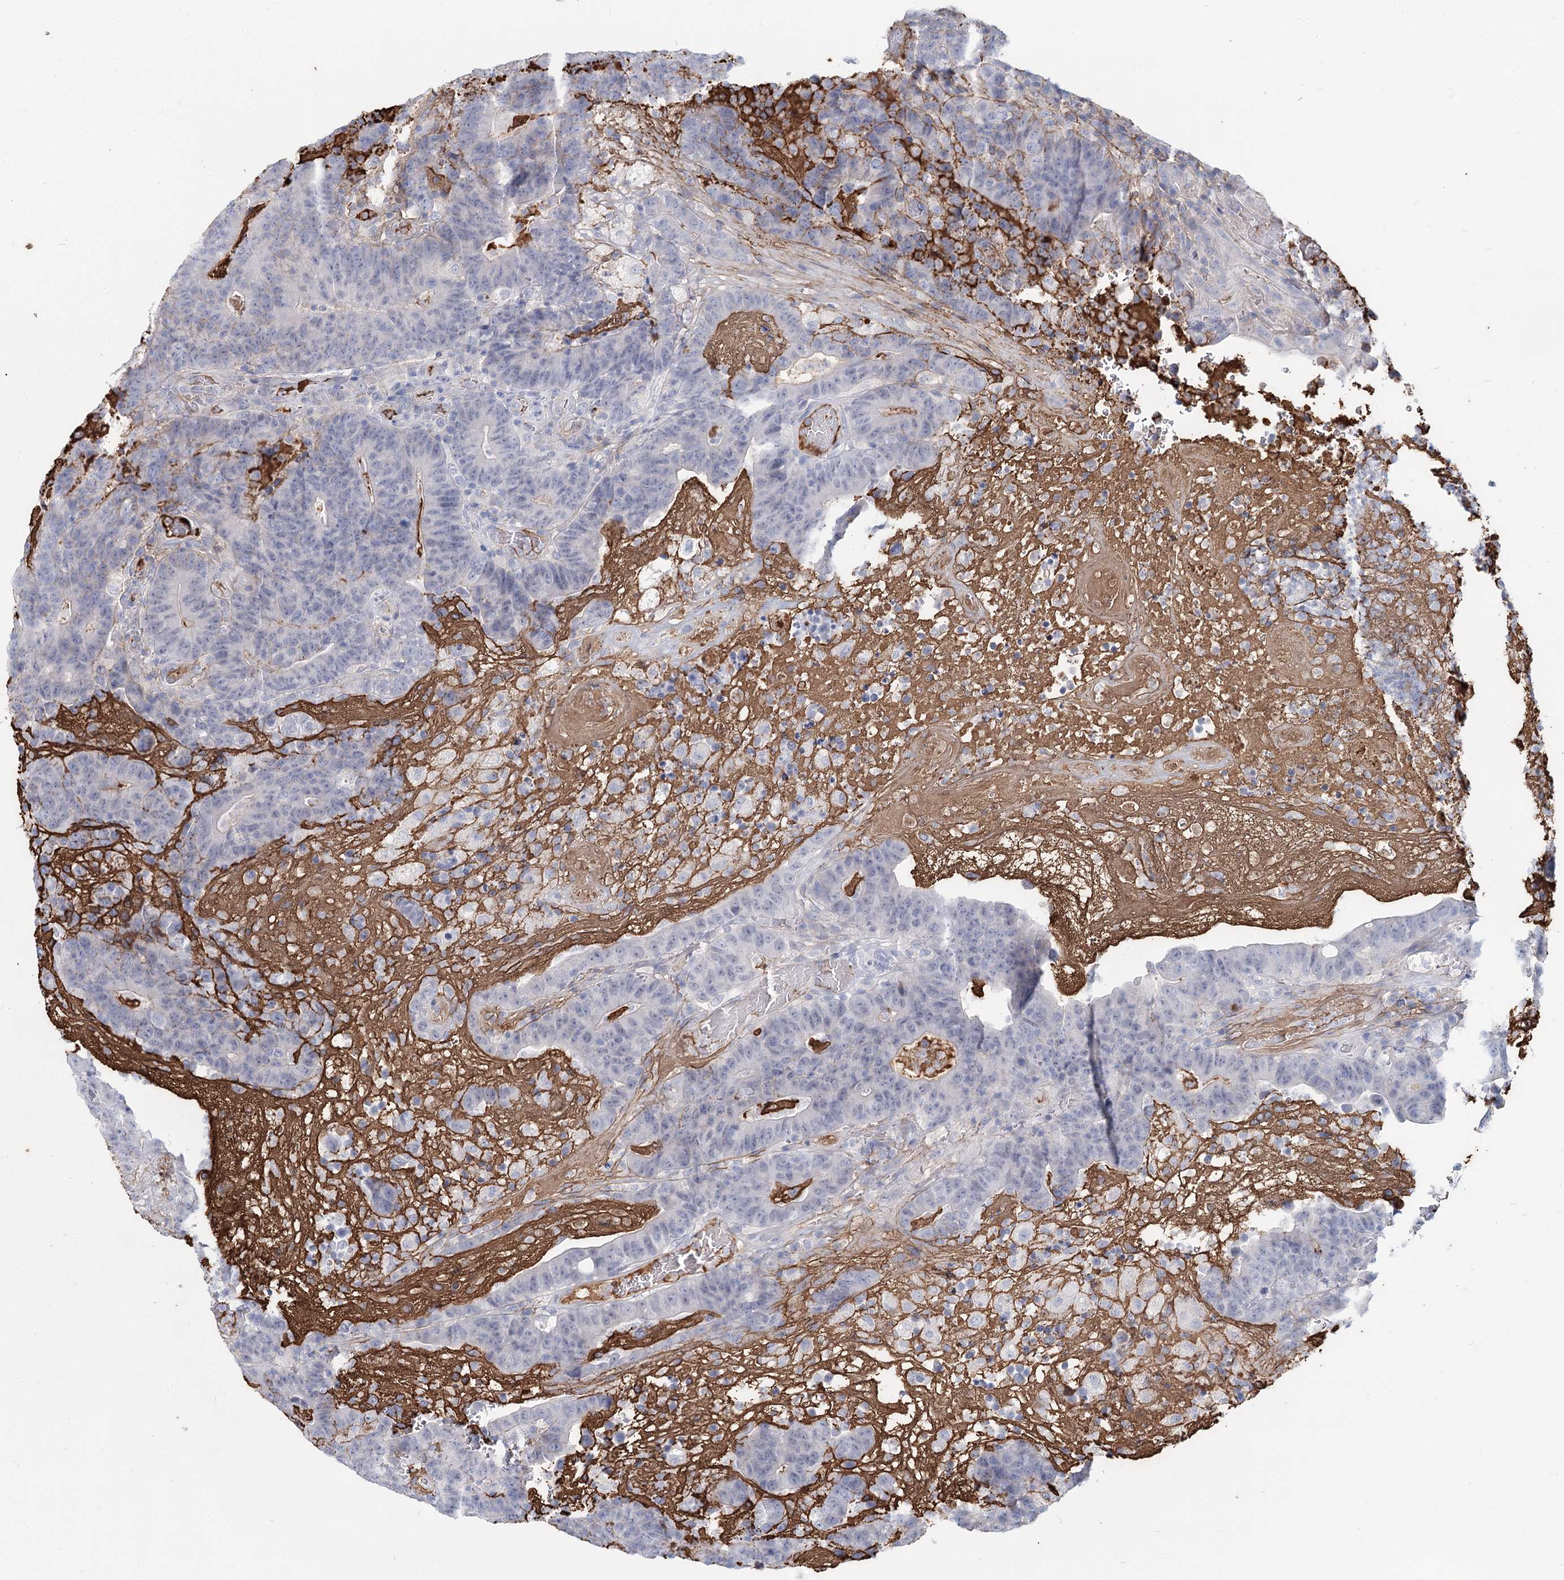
{"staining": {"intensity": "negative", "quantity": "none", "location": "none"}, "tissue": "colorectal cancer", "cell_type": "Tumor cells", "image_type": "cancer", "snomed": [{"axis": "morphology", "description": "Normal tissue, NOS"}, {"axis": "morphology", "description": "Adenocarcinoma, NOS"}, {"axis": "topography", "description": "Colon"}], "caption": "High power microscopy micrograph of an immunohistochemistry photomicrograph of colorectal cancer (adenocarcinoma), revealing no significant positivity in tumor cells. (DAB (3,3'-diaminobenzidine) immunohistochemistry, high magnification).", "gene": "TASOR2", "patient": {"sex": "female", "age": 75}}